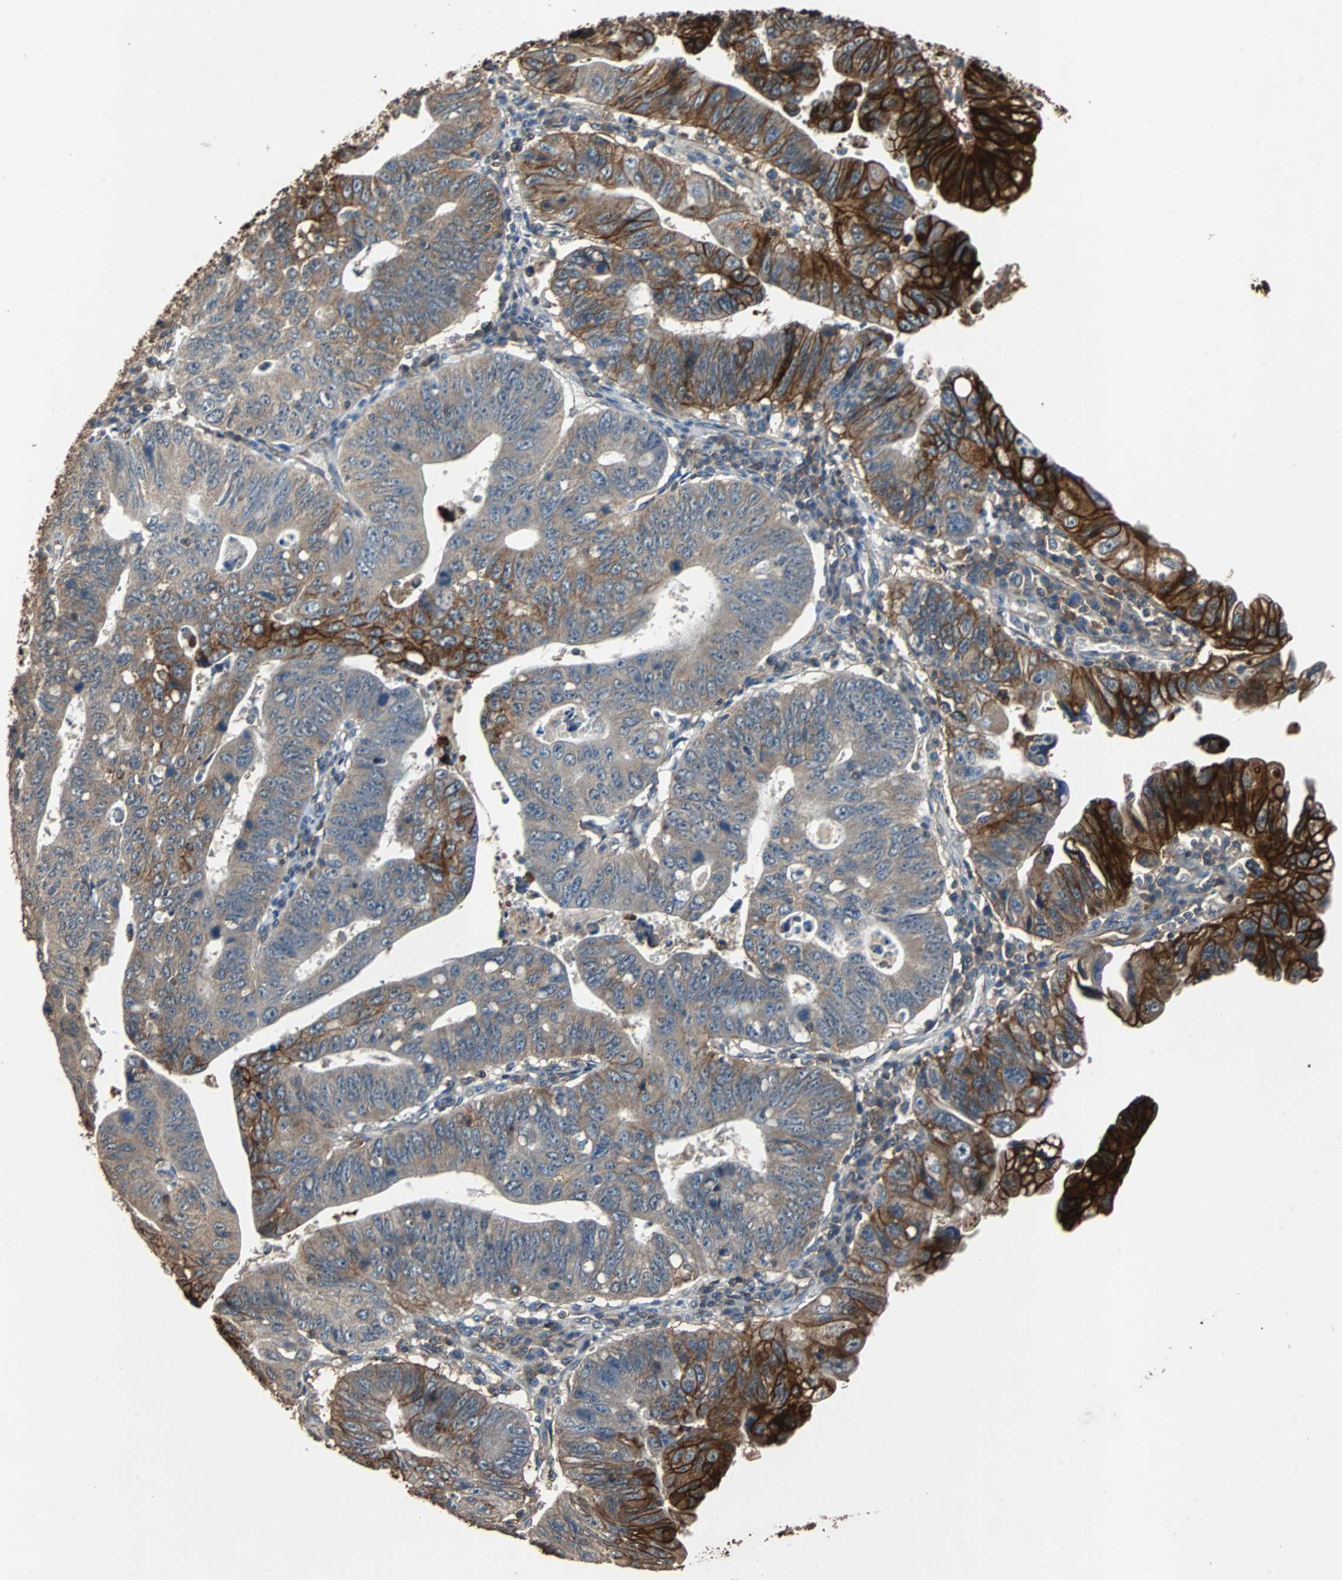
{"staining": {"intensity": "strong", "quantity": ">75%", "location": "cytoplasmic/membranous"}, "tissue": "stomach cancer", "cell_type": "Tumor cells", "image_type": "cancer", "snomed": [{"axis": "morphology", "description": "Adenocarcinoma, NOS"}, {"axis": "topography", "description": "Stomach"}], "caption": "Immunohistochemical staining of stomach adenocarcinoma shows high levels of strong cytoplasmic/membranous positivity in about >75% of tumor cells.", "gene": "NDRG1", "patient": {"sex": "male", "age": 59}}